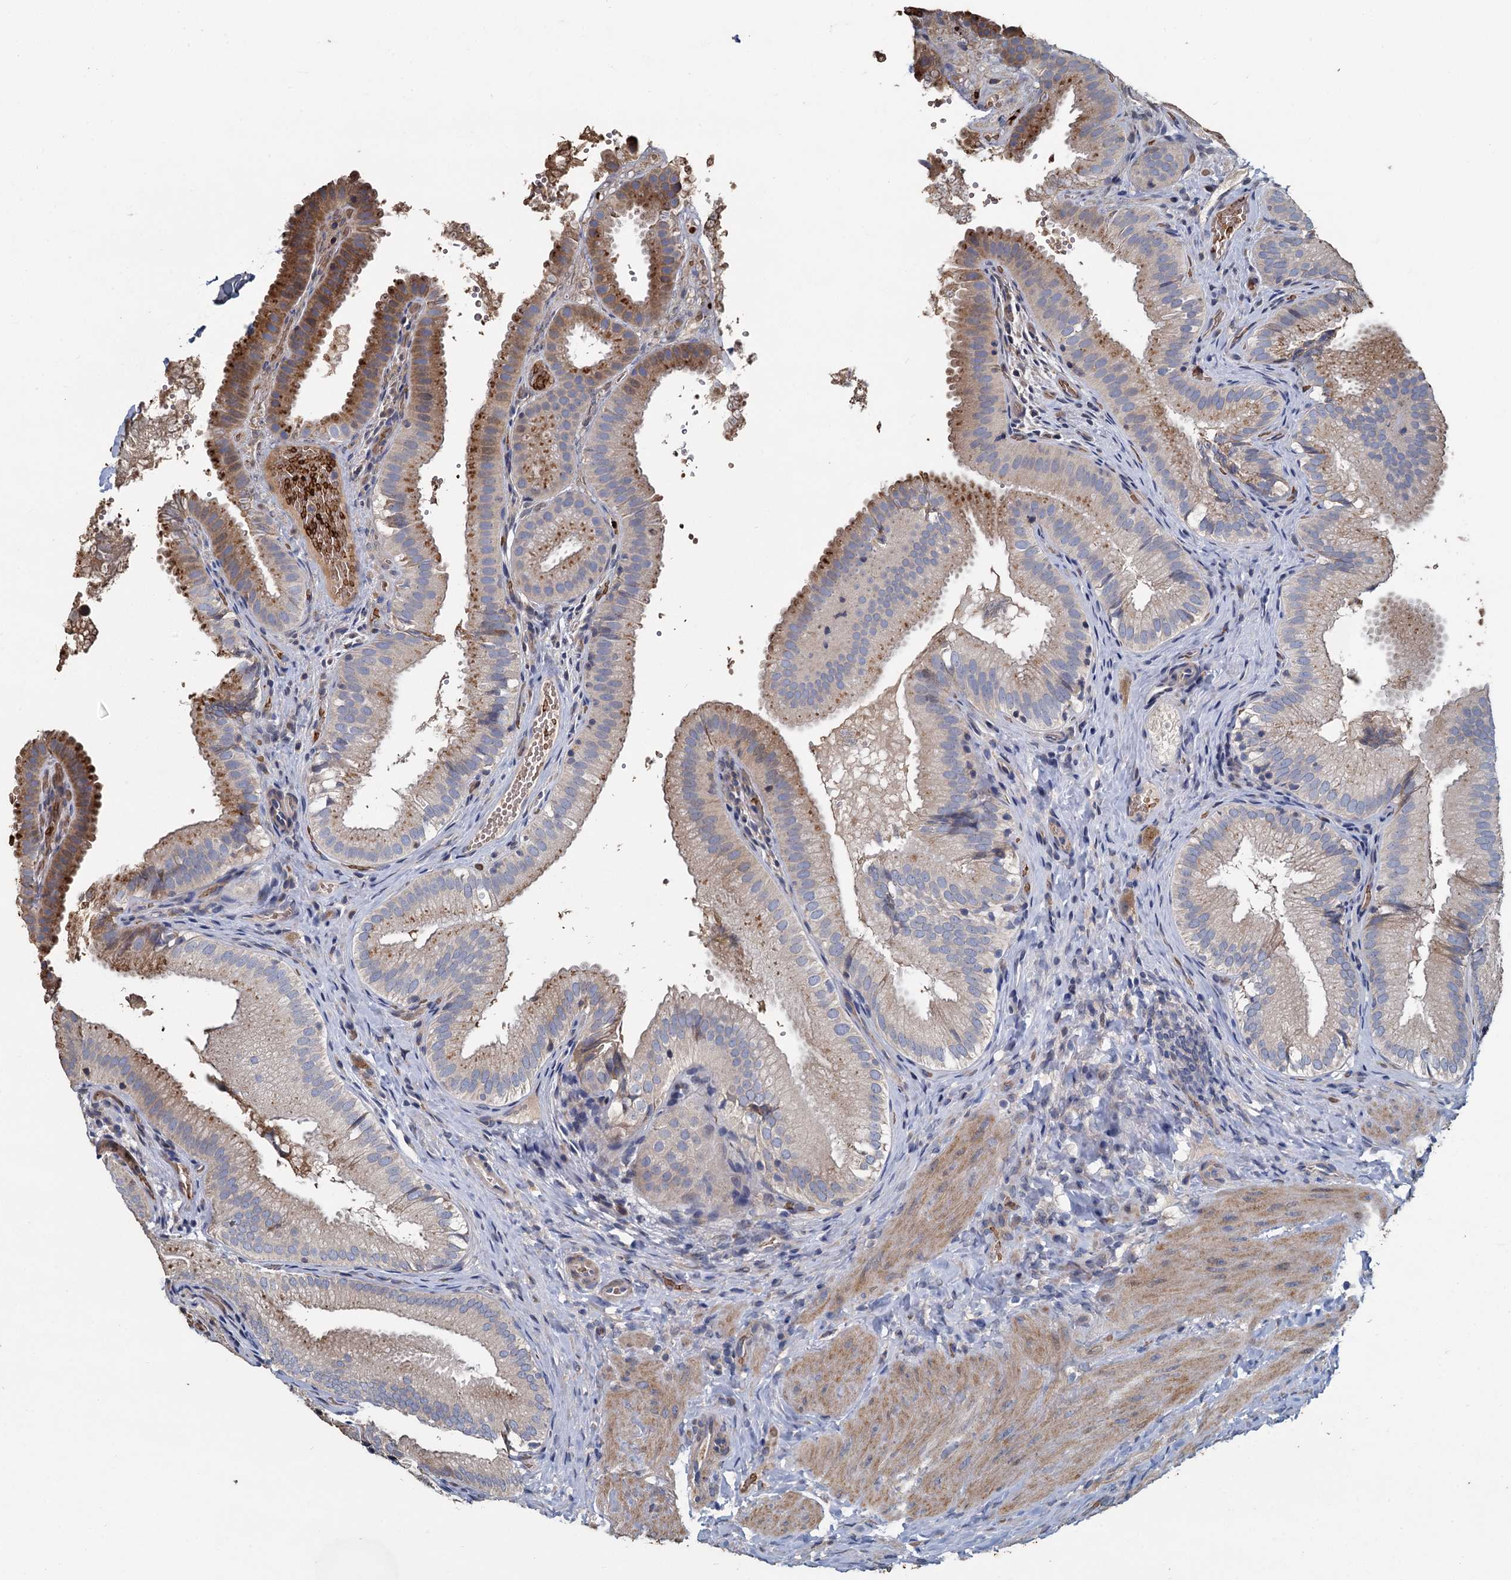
{"staining": {"intensity": "moderate", "quantity": "25%-75%", "location": "cytoplasmic/membranous"}, "tissue": "gallbladder", "cell_type": "Glandular cells", "image_type": "normal", "snomed": [{"axis": "morphology", "description": "Normal tissue, NOS"}, {"axis": "topography", "description": "Gallbladder"}], "caption": "Normal gallbladder exhibits moderate cytoplasmic/membranous expression in approximately 25%-75% of glandular cells, visualized by immunohistochemistry.", "gene": "TCTN2", "patient": {"sex": "female", "age": 30}}